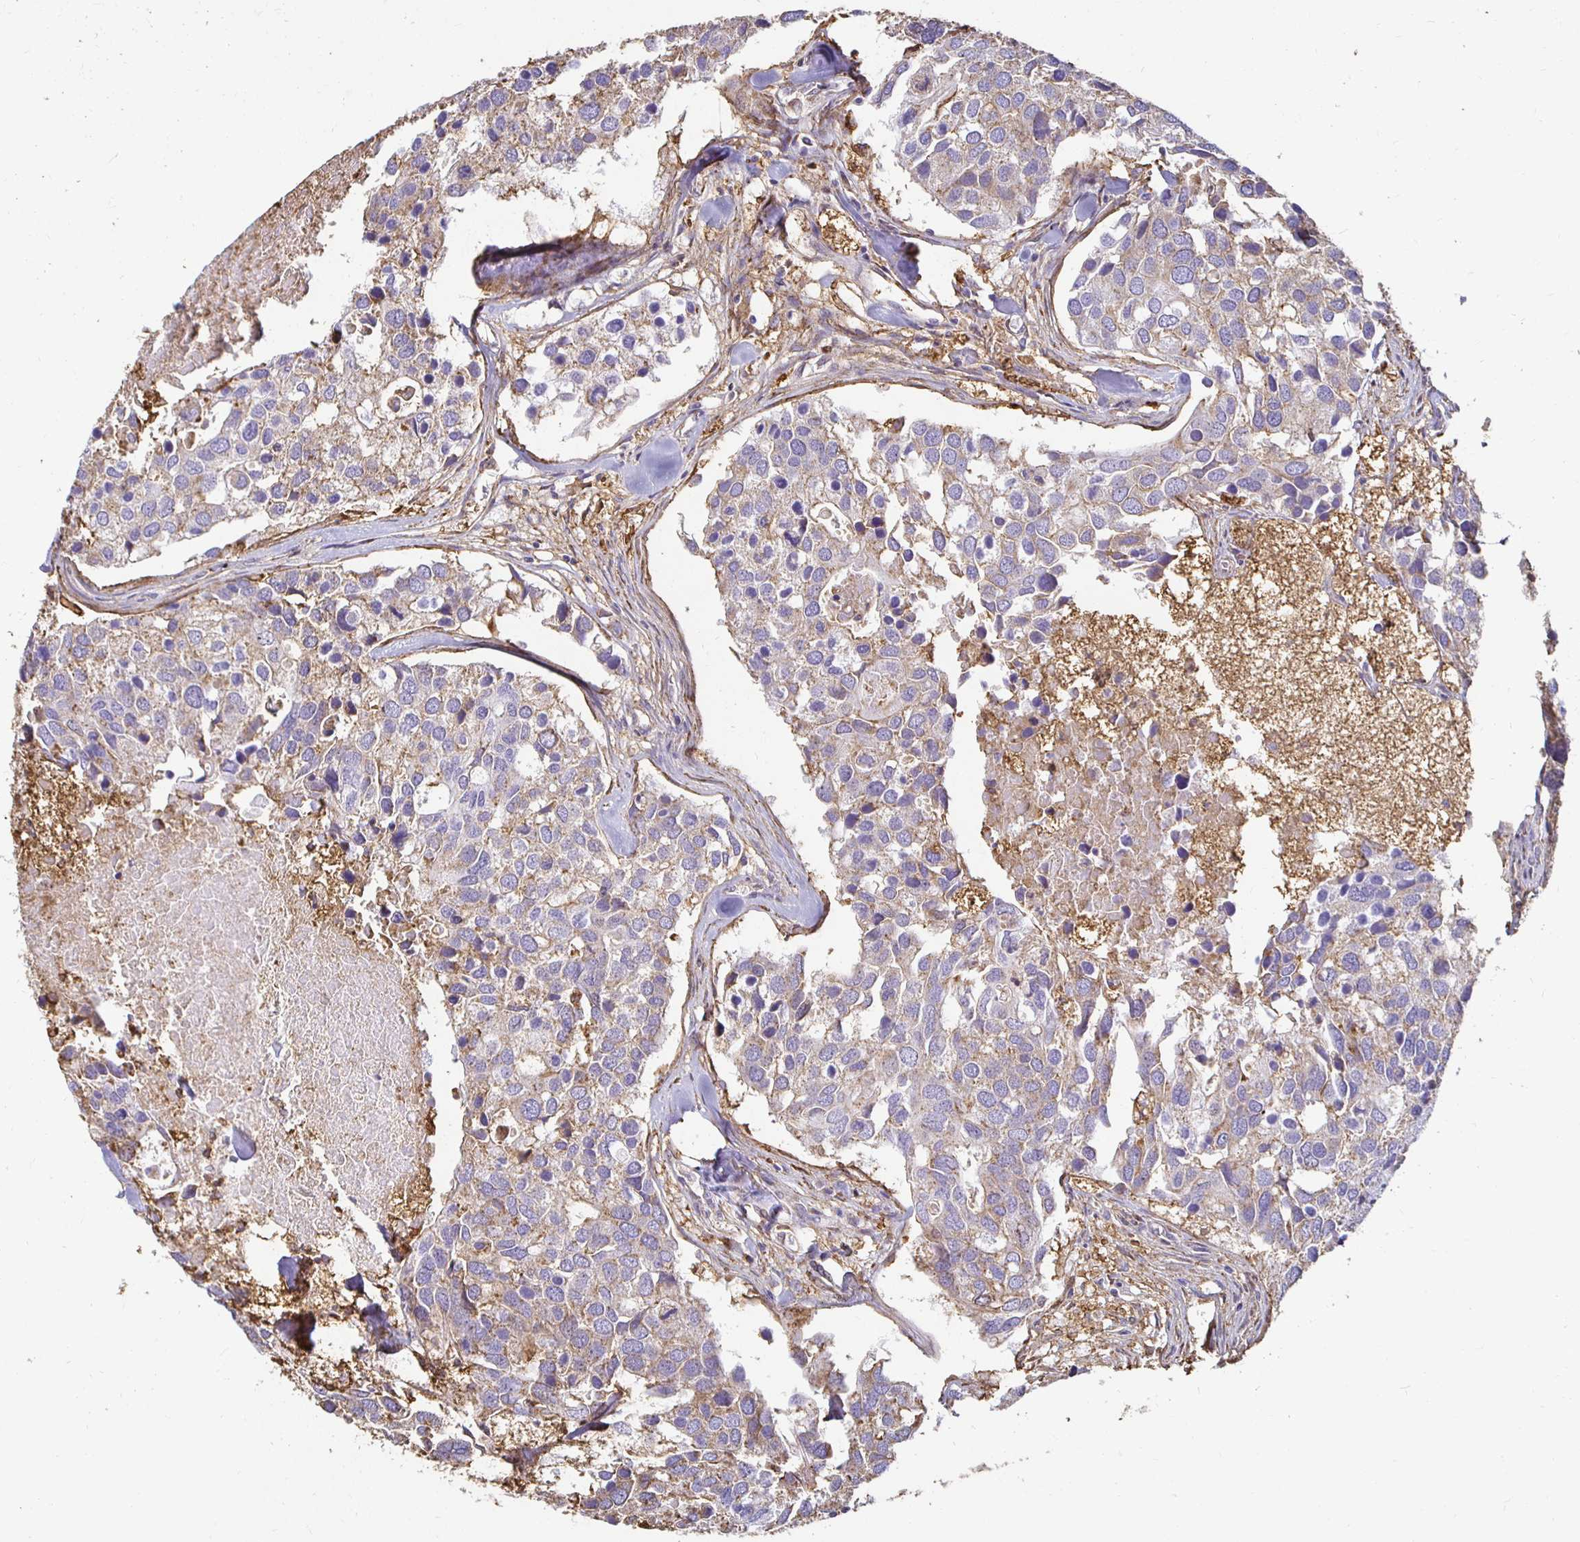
{"staining": {"intensity": "weak", "quantity": "<25%", "location": "cytoplasmic/membranous"}, "tissue": "breast cancer", "cell_type": "Tumor cells", "image_type": "cancer", "snomed": [{"axis": "morphology", "description": "Duct carcinoma"}, {"axis": "topography", "description": "Breast"}], "caption": "A micrograph of human breast cancer (invasive ductal carcinoma) is negative for staining in tumor cells.", "gene": "TAS1R3", "patient": {"sex": "female", "age": 83}}